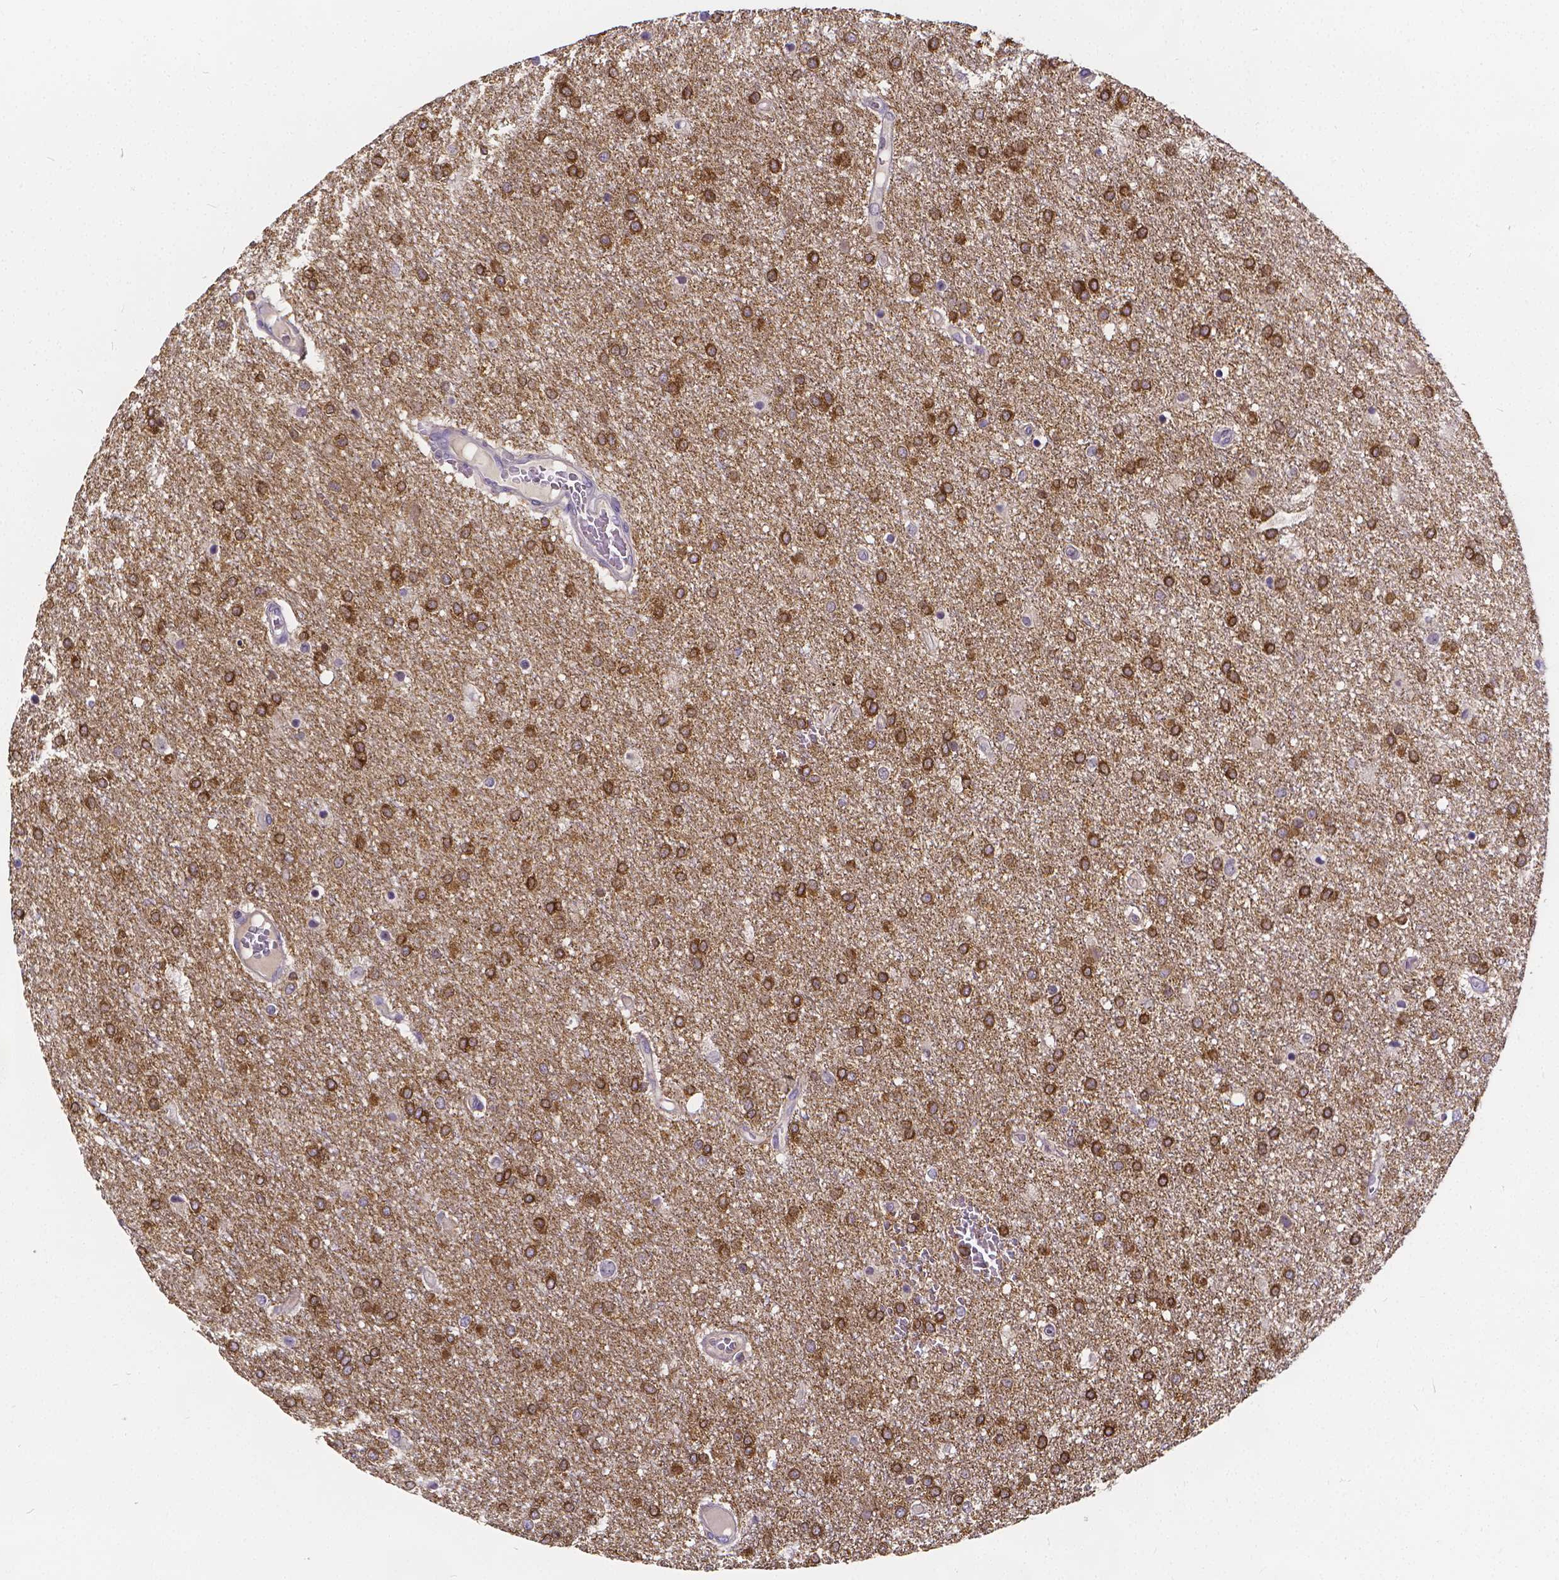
{"staining": {"intensity": "strong", "quantity": ">75%", "location": "cytoplasmic/membranous"}, "tissue": "glioma", "cell_type": "Tumor cells", "image_type": "cancer", "snomed": [{"axis": "morphology", "description": "Glioma, malignant, High grade"}, {"axis": "topography", "description": "Brain"}], "caption": "Immunohistochemistry (DAB) staining of human malignant glioma (high-grade) displays strong cytoplasmic/membranous protein expression in approximately >75% of tumor cells.", "gene": "GLRB", "patient": {"sex": "female", "age": 61}}